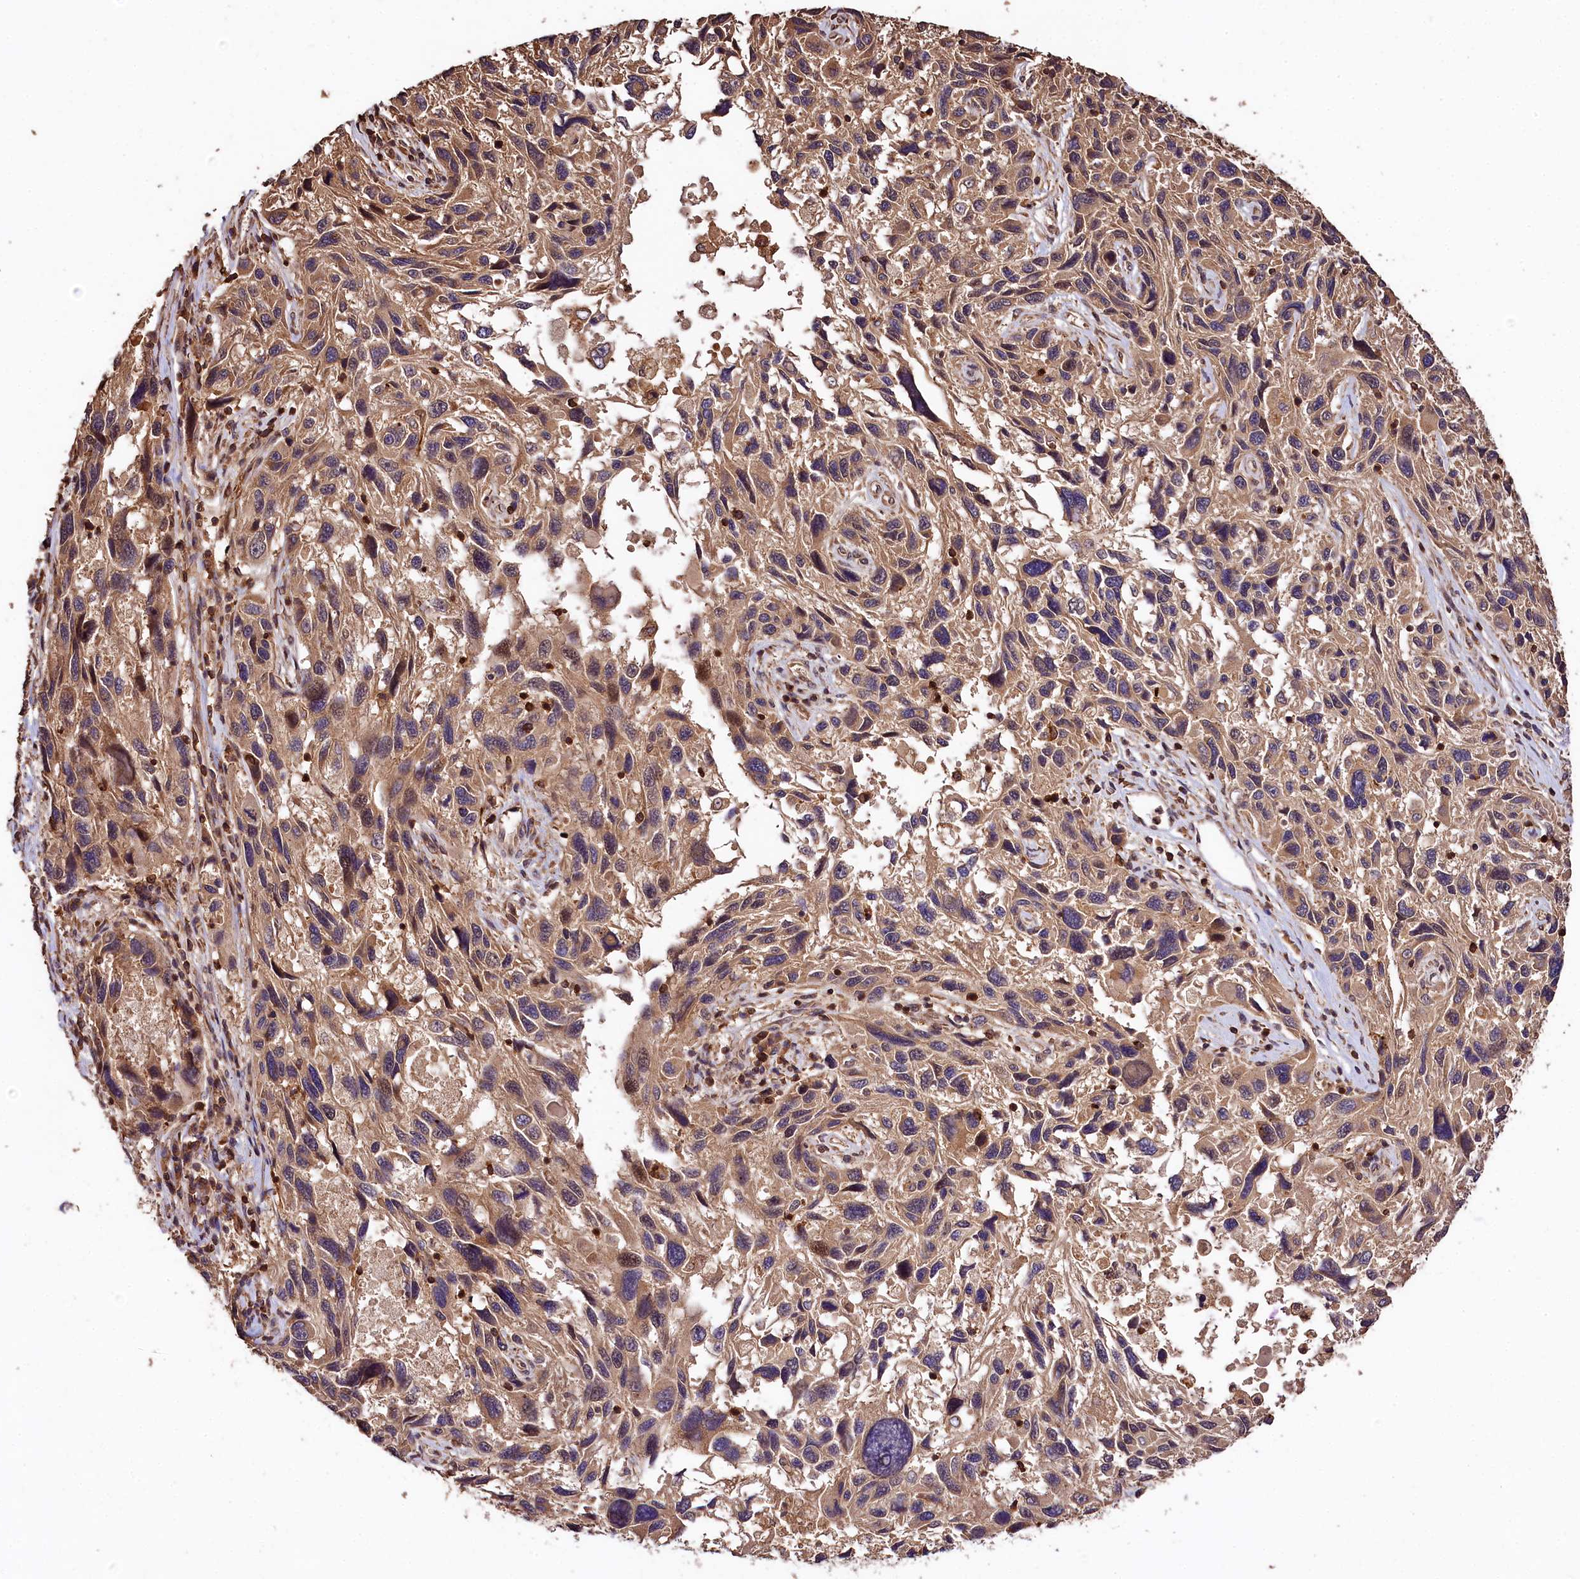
{"staining": {"intensity": "weak", "quantity": ">75%", "location": "cytoplasmic/membranous"}, "tissue": "melanoma", "cell_type": "Tumor cells", "image_type": "cancer", "snomed": [{"axis": "morphology", "description": "Malignant melanoma, NOS"}, {"axis": "topography", "description": "Skin"}], "caption": "DAB (3,3'-diaminobenzidine) immunohistochemical staining of melanoma displays weak cytoplasmic/membranous protein positivity in approximately >75% of tumor cells. The staining is performed using DAB (3,3'-diaminobenzidine) brown chromogen to label protein expression. The nuclei are counter-stained blue using hematoxylin.", "gene": "KPTN", "patient": {"sex": "male", "age": 53}}